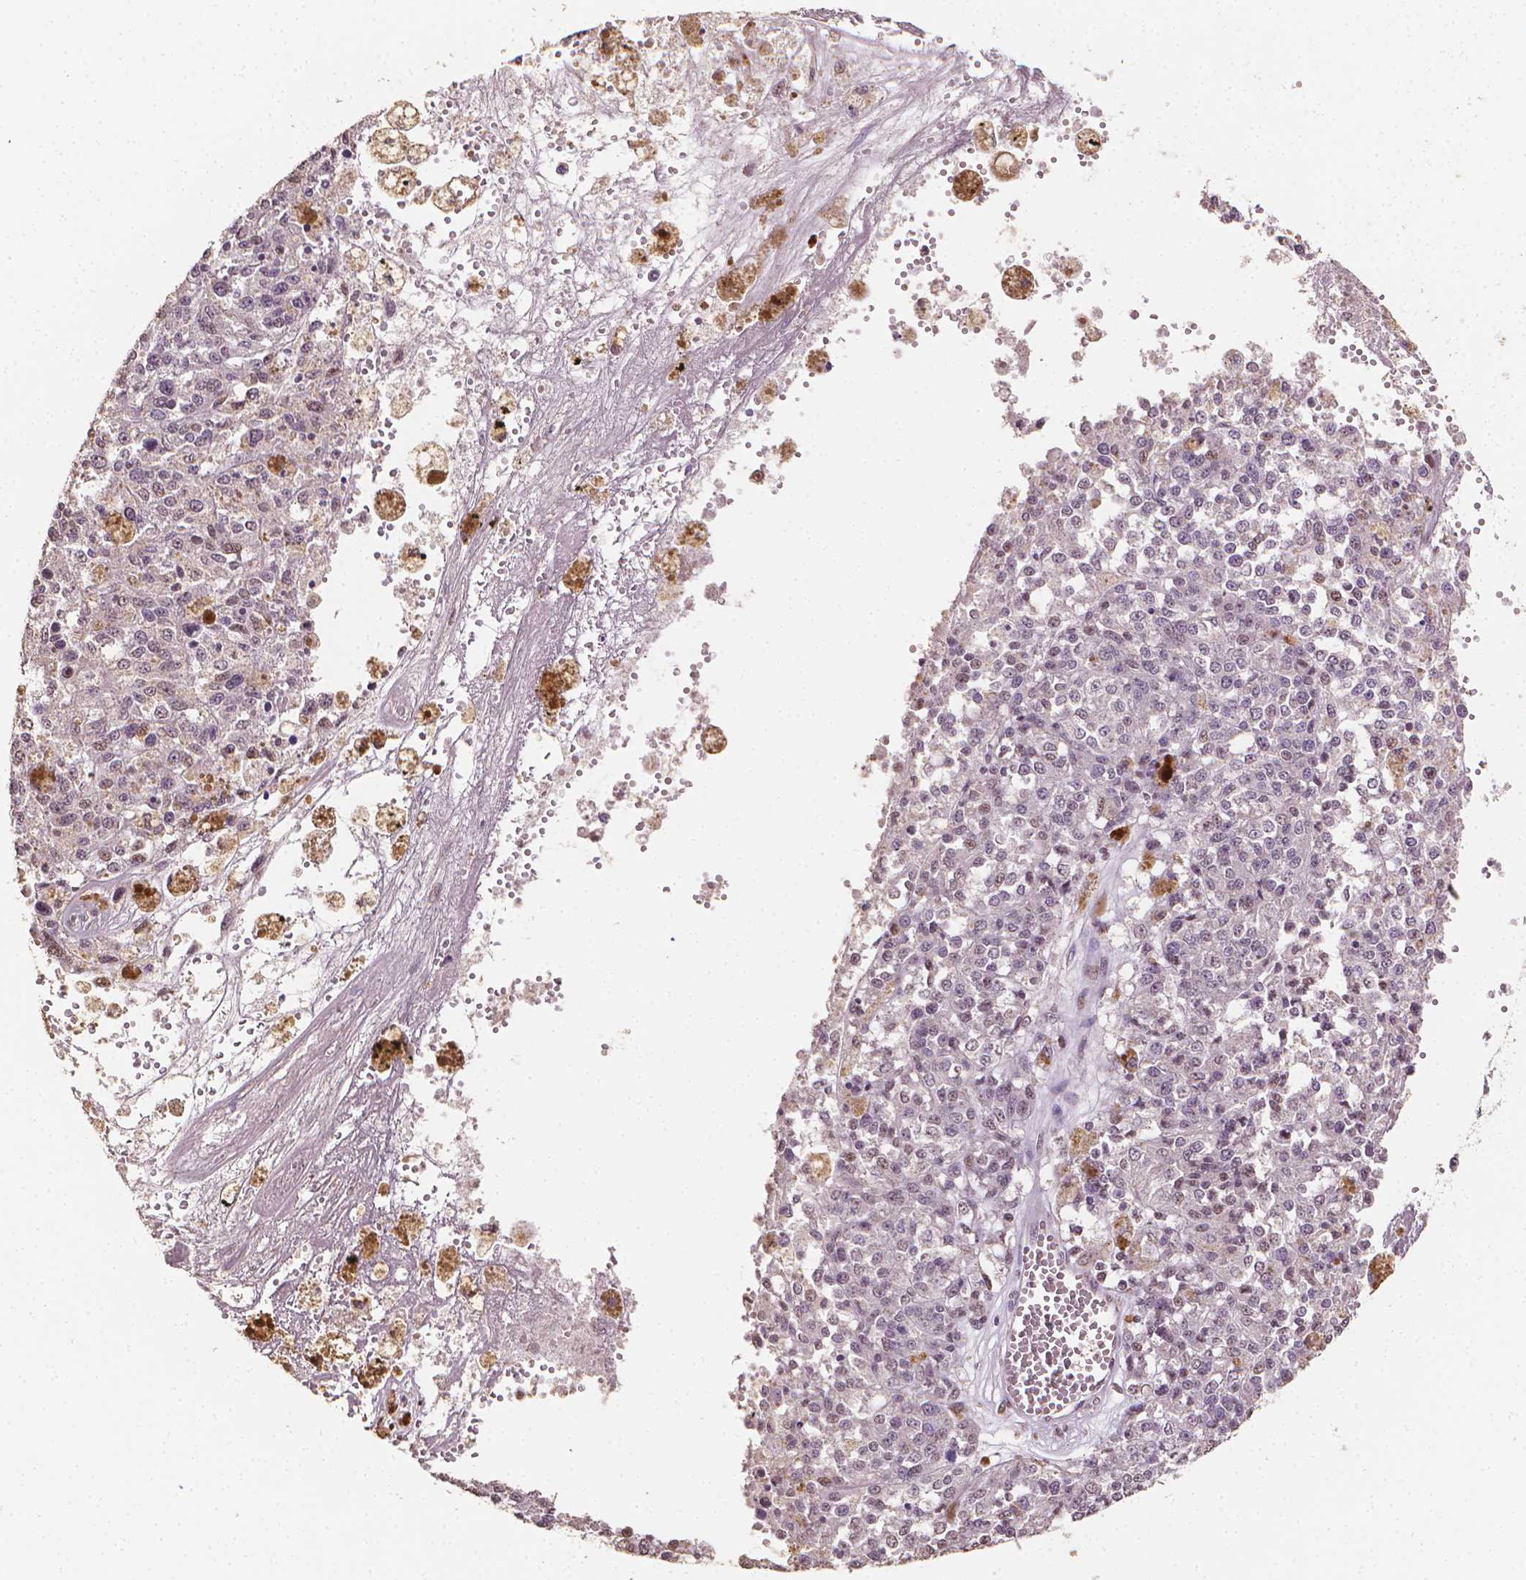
{"staining": {"intensity": "negative", "quantity": "none", "location": "none"}, "tissue": "melanoma", "cell_type": "Tumor cells", "image_type": "cancer", "snomed": [{"axis": "morphology", "description": "Malignant melanoma, Metastatic site"}, {"axis": "topography", "description": "Lymph node"}], "caption": "The histopathology image shows no significant staining in tumor cells of malignant melanoma (metastatic site).", "gene": "DCN", "patient": {"sex": "female", "age": 64}}